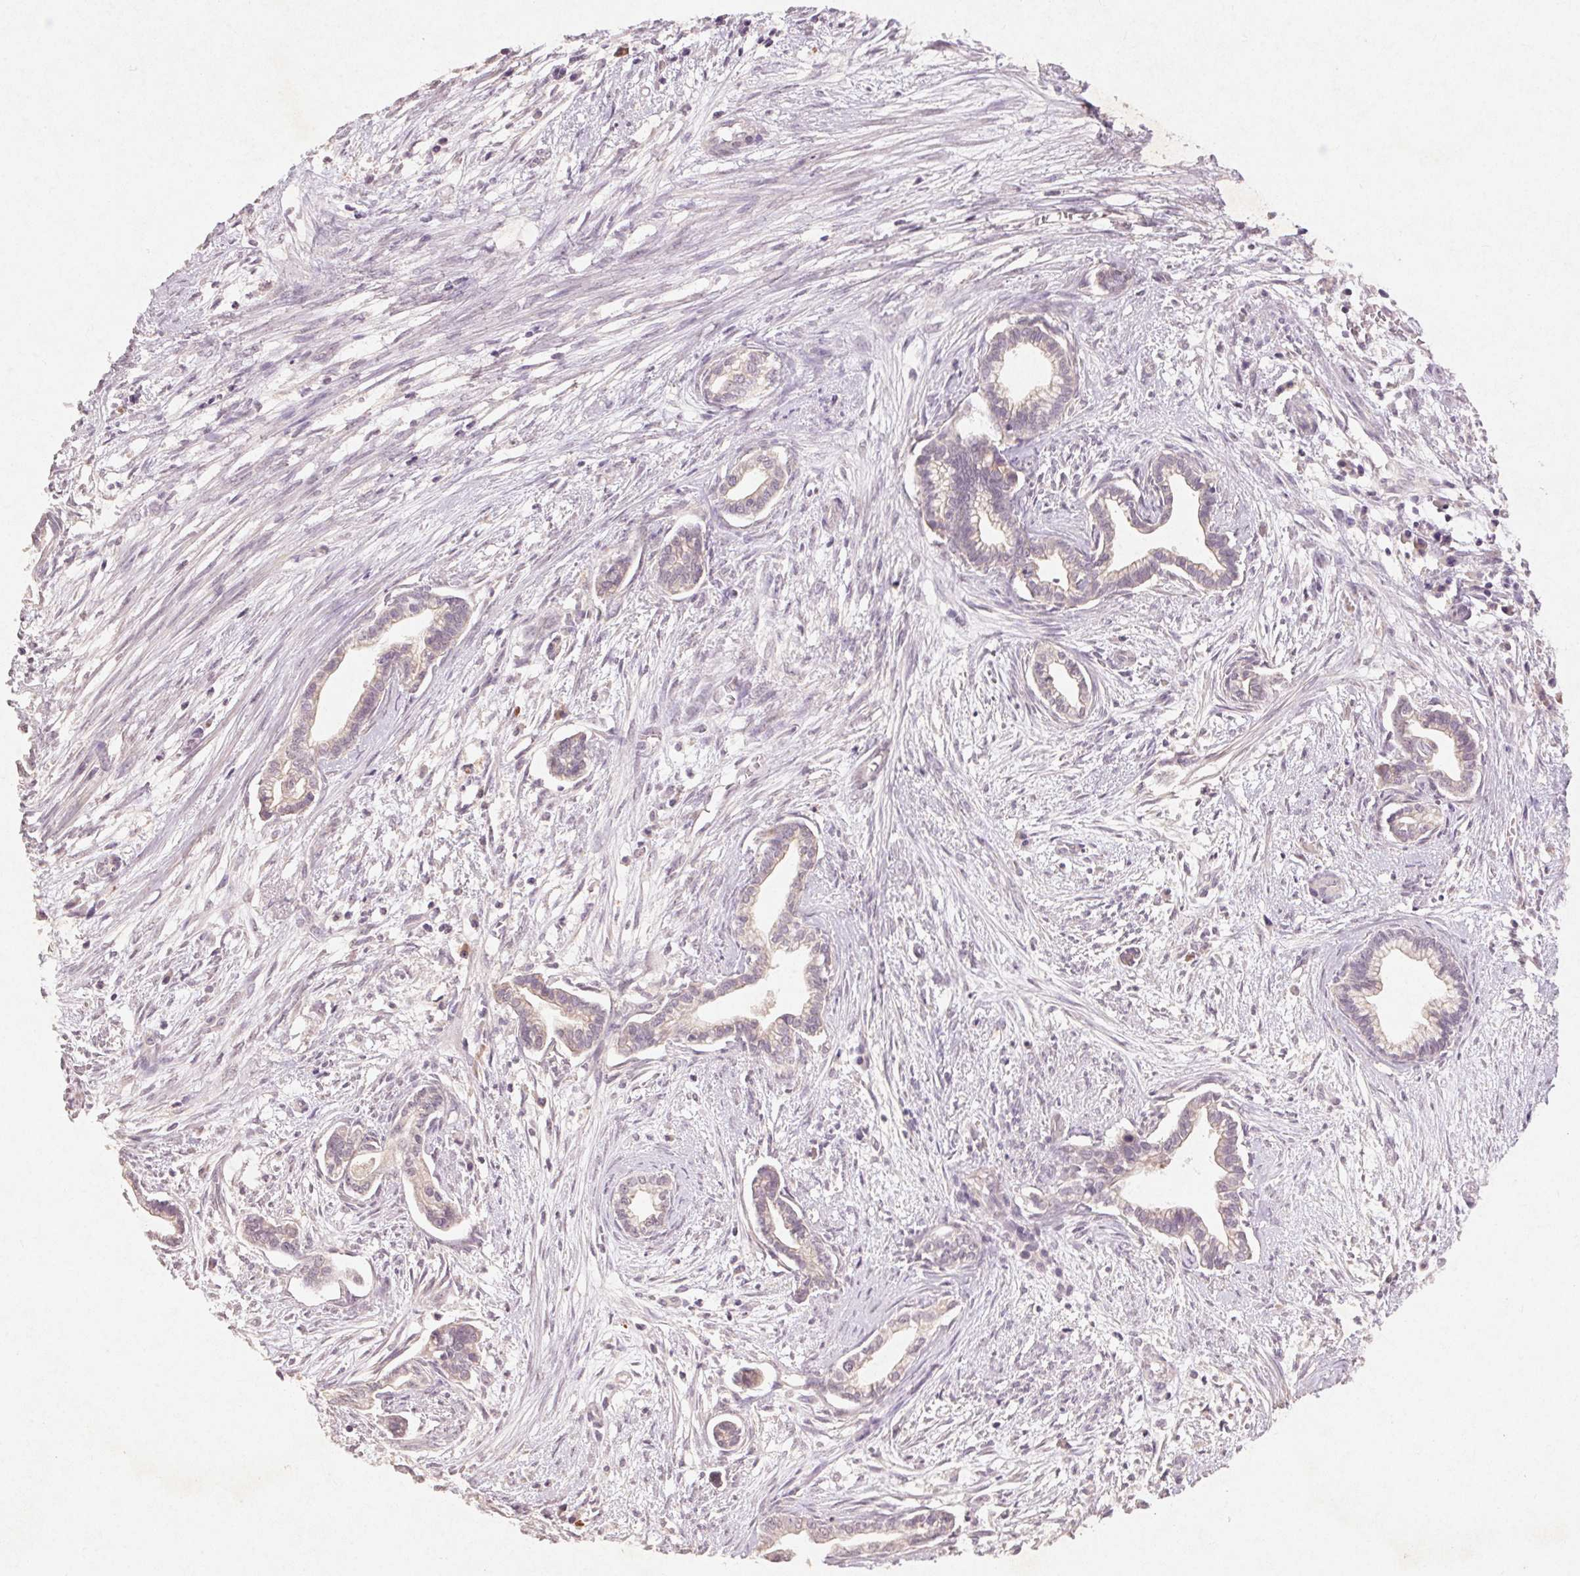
{"staining": {"intensity": "negative", "quantity": "none", "location": "none"}, "tissue": "cervical cancer", "cell_type": "Tumor cells", "image_type": "cancer", "snomed": [{"axis": "morphology", "description": "Adenocarcinoma, NOS"}, {"axis": "topography", "description": "Cervix"}], "caption": "Immunohistochemistry photomicrograph of cervical cancer (adenocarcinoma) stained for a protein (brown), which displays no positivity in tumor cells. (Brightfield microscopy of DAB (3,3'-diaminobenzidine) IHC at high magnification).", "gene": "KLRC3", "patient": {"sex": "female", "age": 62}}